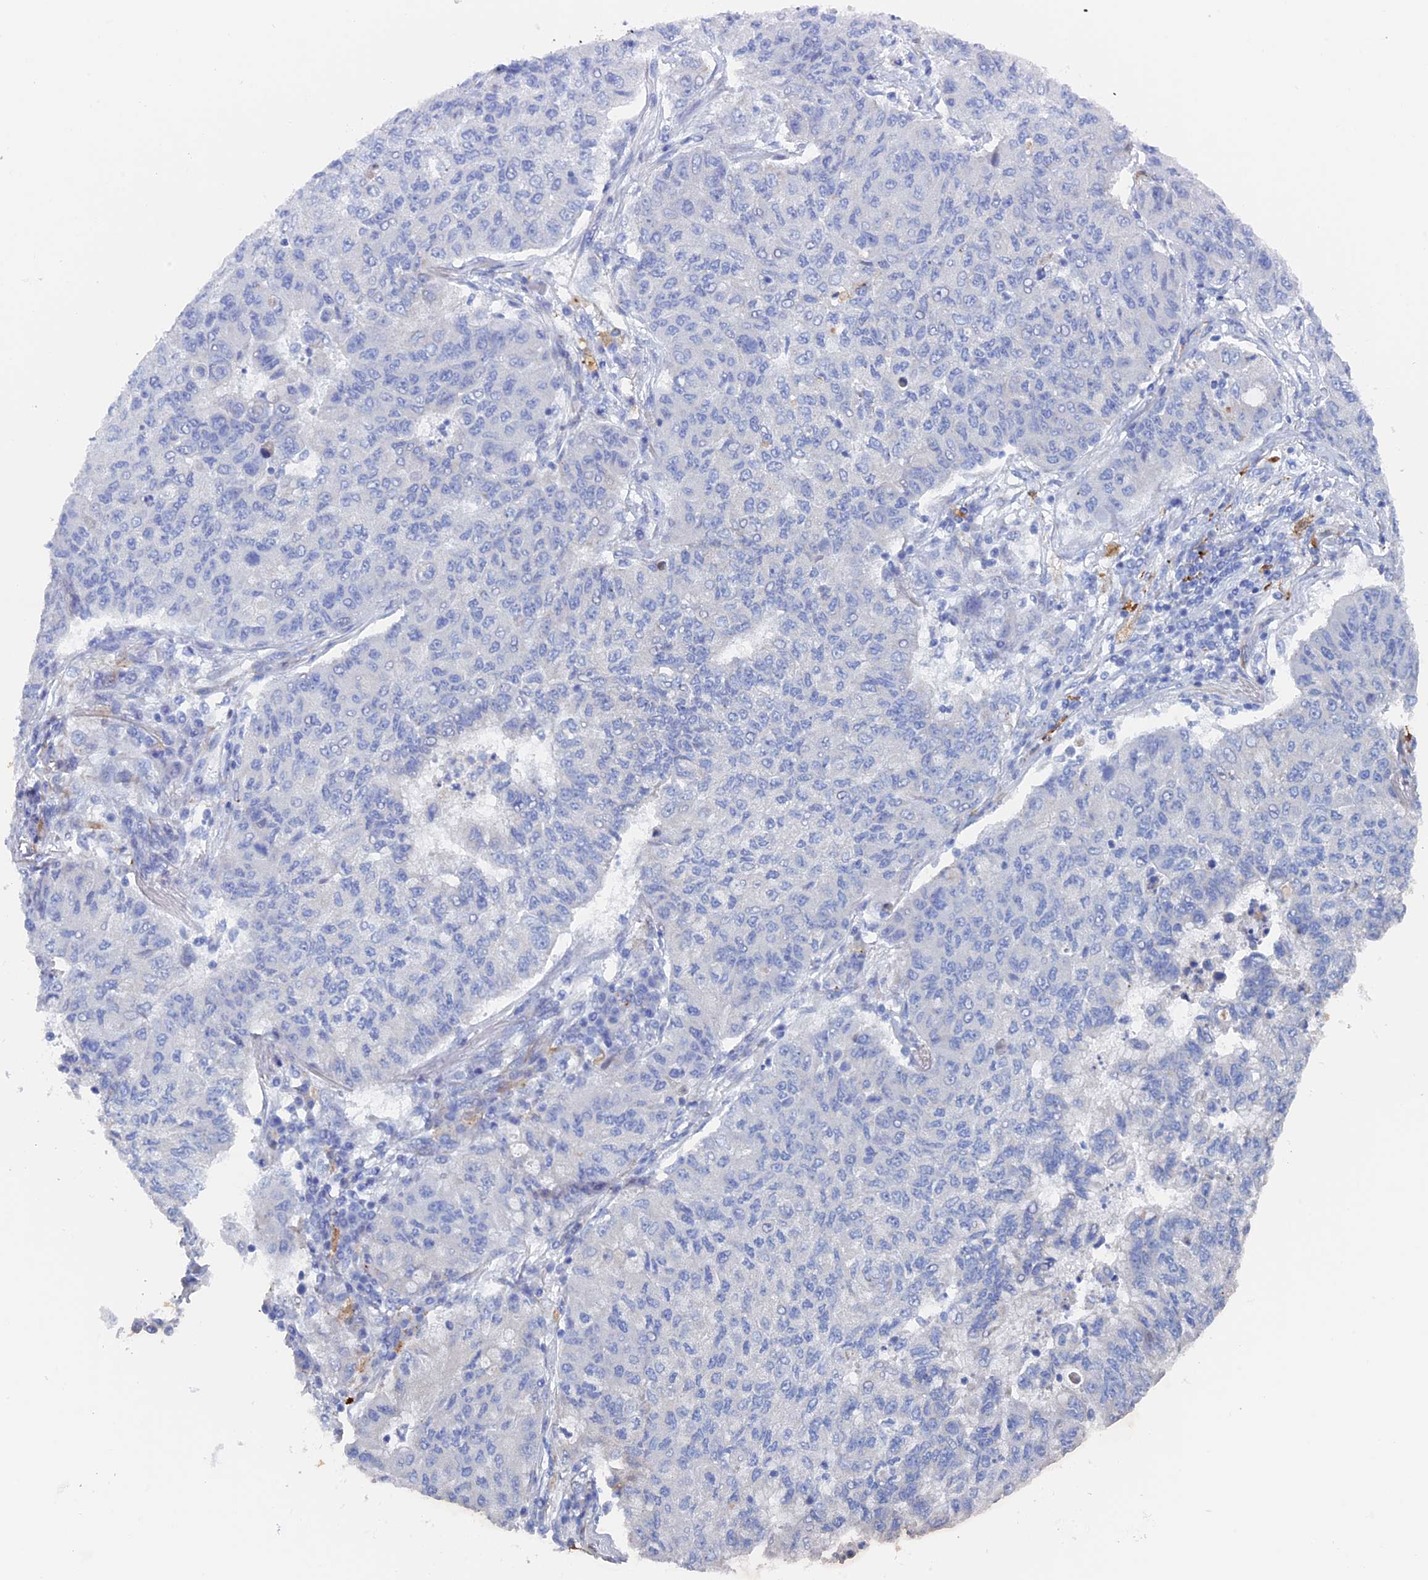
{"staining": {"intensity": "negative", "quantity": "none", "location": "none"}, "tissue": "lung cancer", "cell_type": "Tumor cells", "image_type": "cancer", "snomed": [{"axis": "morphology", "description": "Squamous cell carcinoma, NOS"}, {"axis": "topography", "description": "Lung"}], "caption": "The histopathology image displays no significant positivity in tumor cells of squamous cell carcinoma (lung).", "gene": "COG7", "patient": {"sex": "male", "age": 74}}